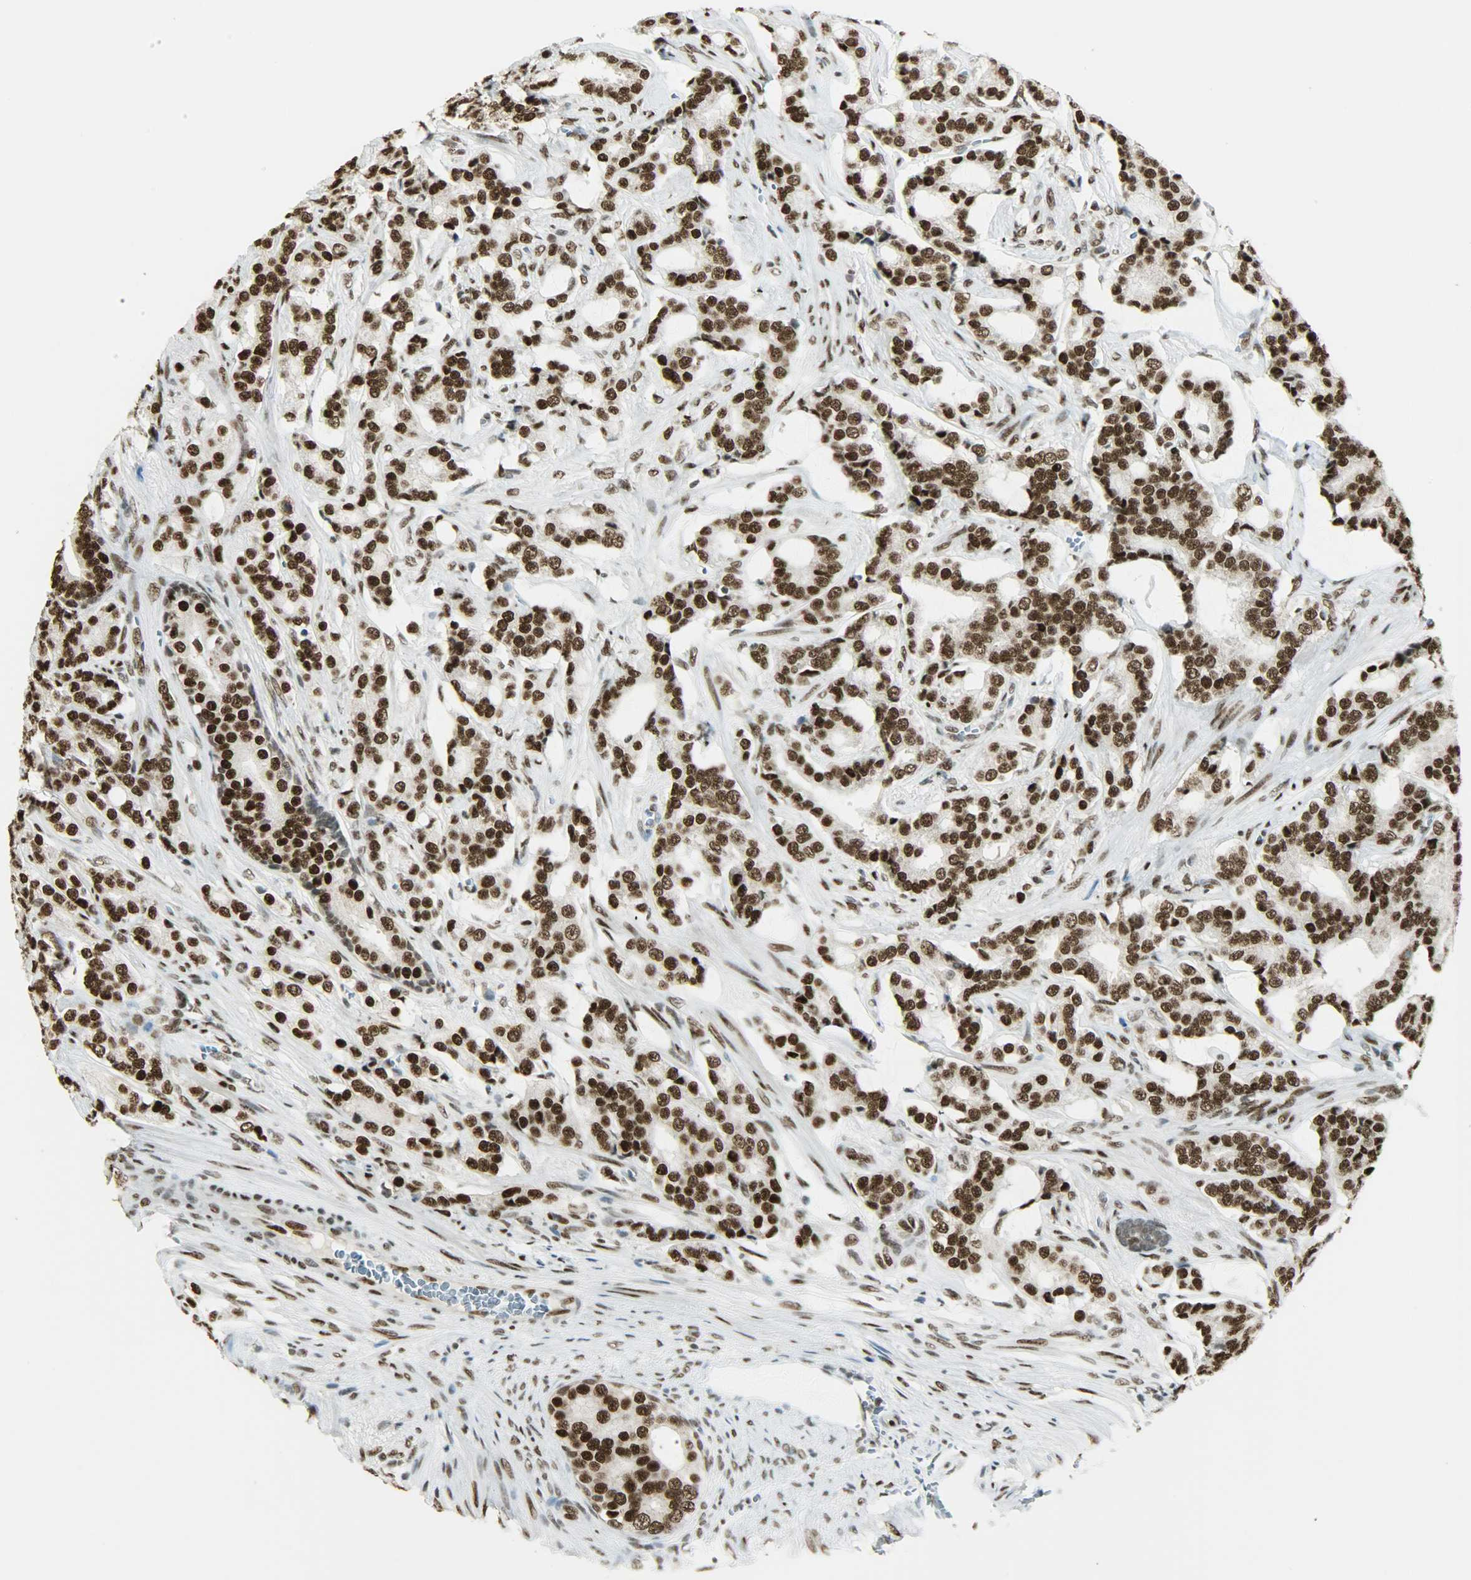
{"staining": {"intensity": "strong", "quantity": ">75%", "location": "nuclear"}, "tissue": "prostate cancer", "cell_type": "Tumor cells", "image_type": "cancer", "snomed": [{"axis": "morphology", "description": "Adenocarcinoma, Low grade"}, {"axis": "topography", "description": "Prostate"}], "caption": "Strong nuclear expression is appreciated in approximately >75% of tumor cells in adenocarcinoma (low-grade) (prostate).", "gene": "MYEF2", "patient": {"sex": "male", "age": 58}}